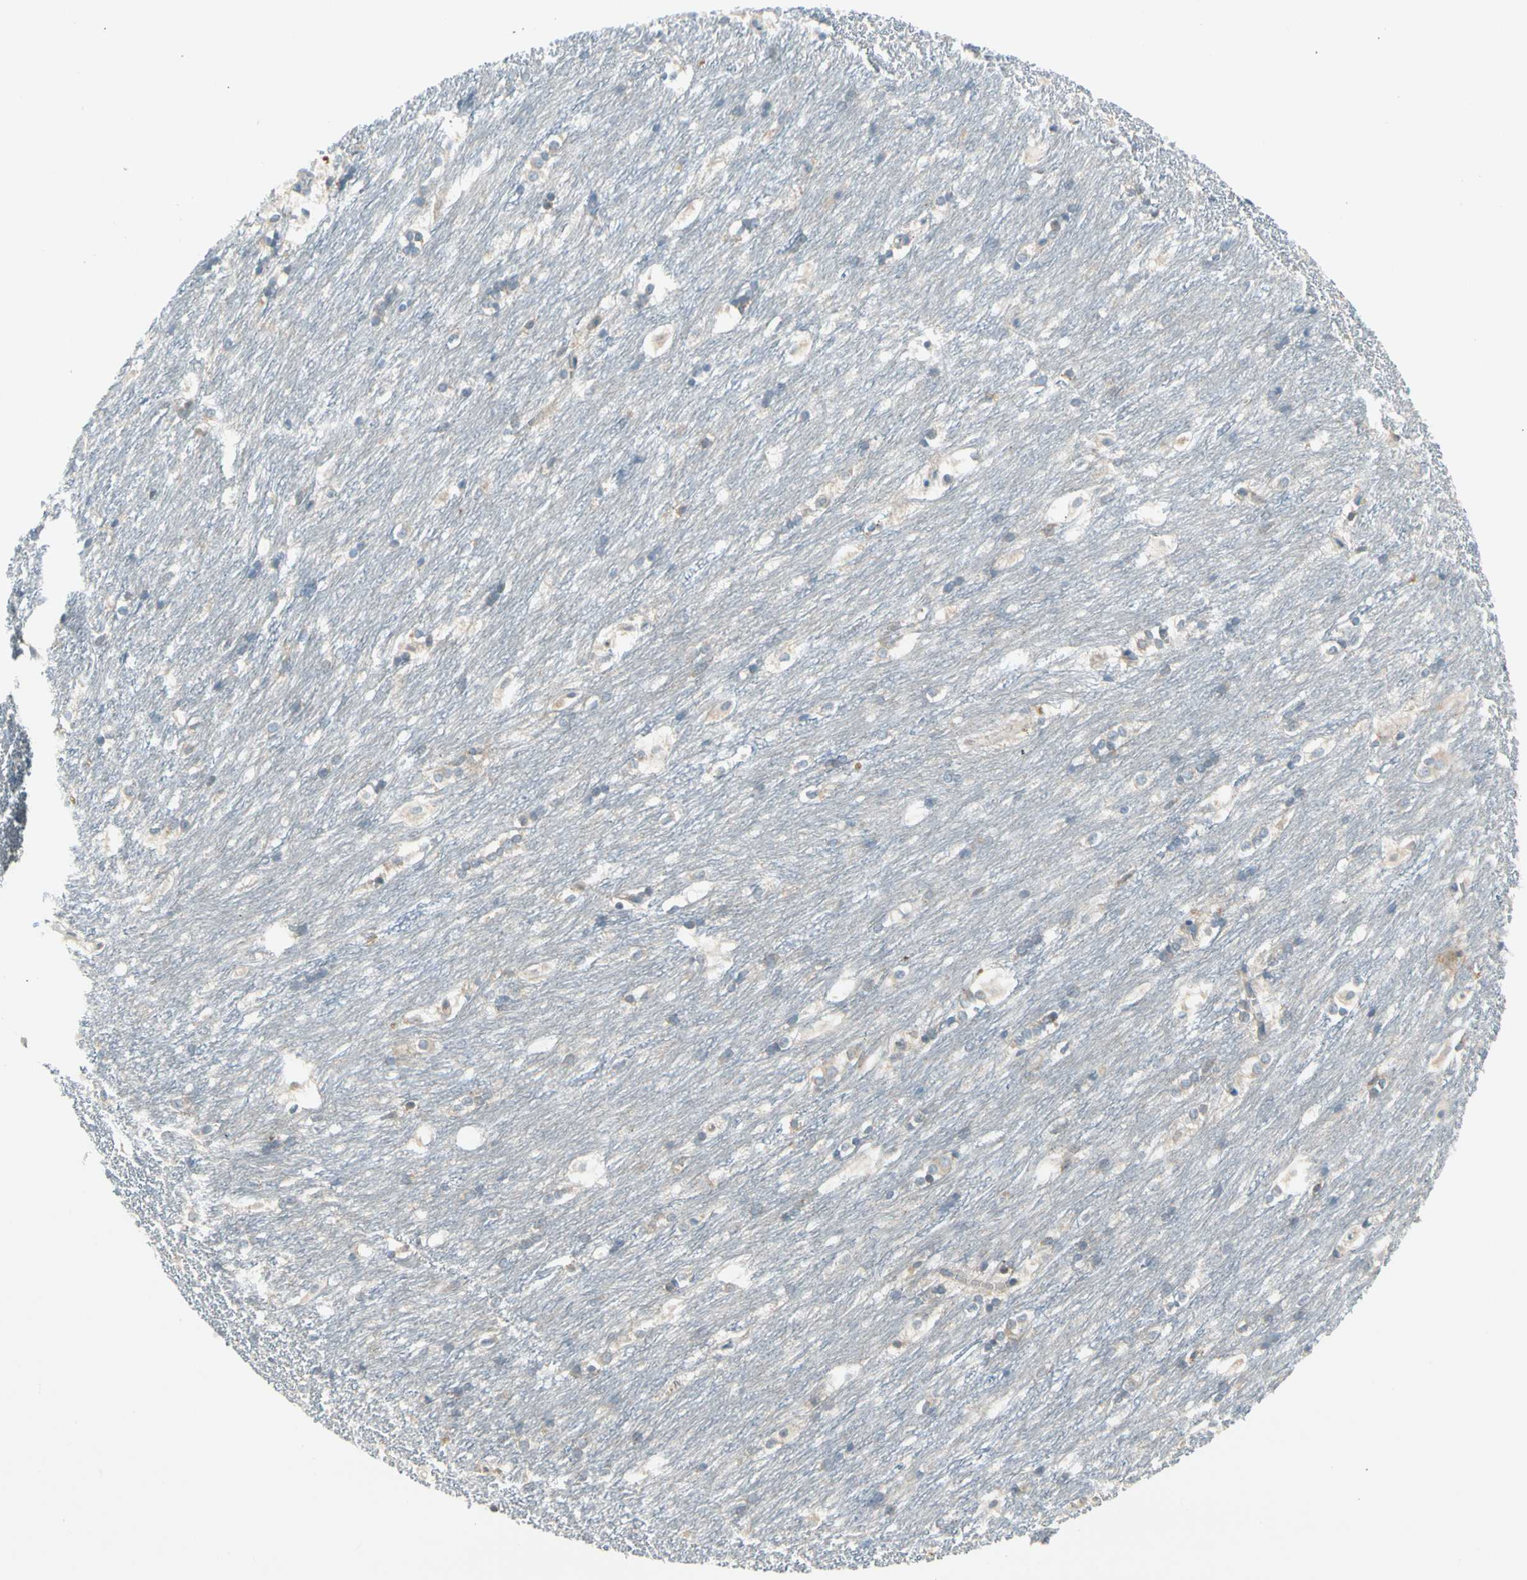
{"staining": {"intensity": "moderate", "quantity": "25%-75%", "location": "cytoplasmic/membranous"}, "tissue": "caudate", "cell_type": "Glial cells", "image_type": "normal", "snomed": [{"axis": "morphology", "description": "Normal tissue, NOS"}, {"axis": "topography", "description": "Lateral ventricle wall"}], "caption": "High-magnification brightfield microscopy of unremarkable caudate stained with DAB (3,3'-diaminobenzidine) (brown) and counterstained with hematoxylin (blue). glial cells exhibit moderate cytoplasmic/membranous expression is seen in about25%-75% of cells. Ihc stains the protein in brown and the nuclei are stained blue.", "gene": "PANK2", "patient": {"sex": "female", "age": 19}}